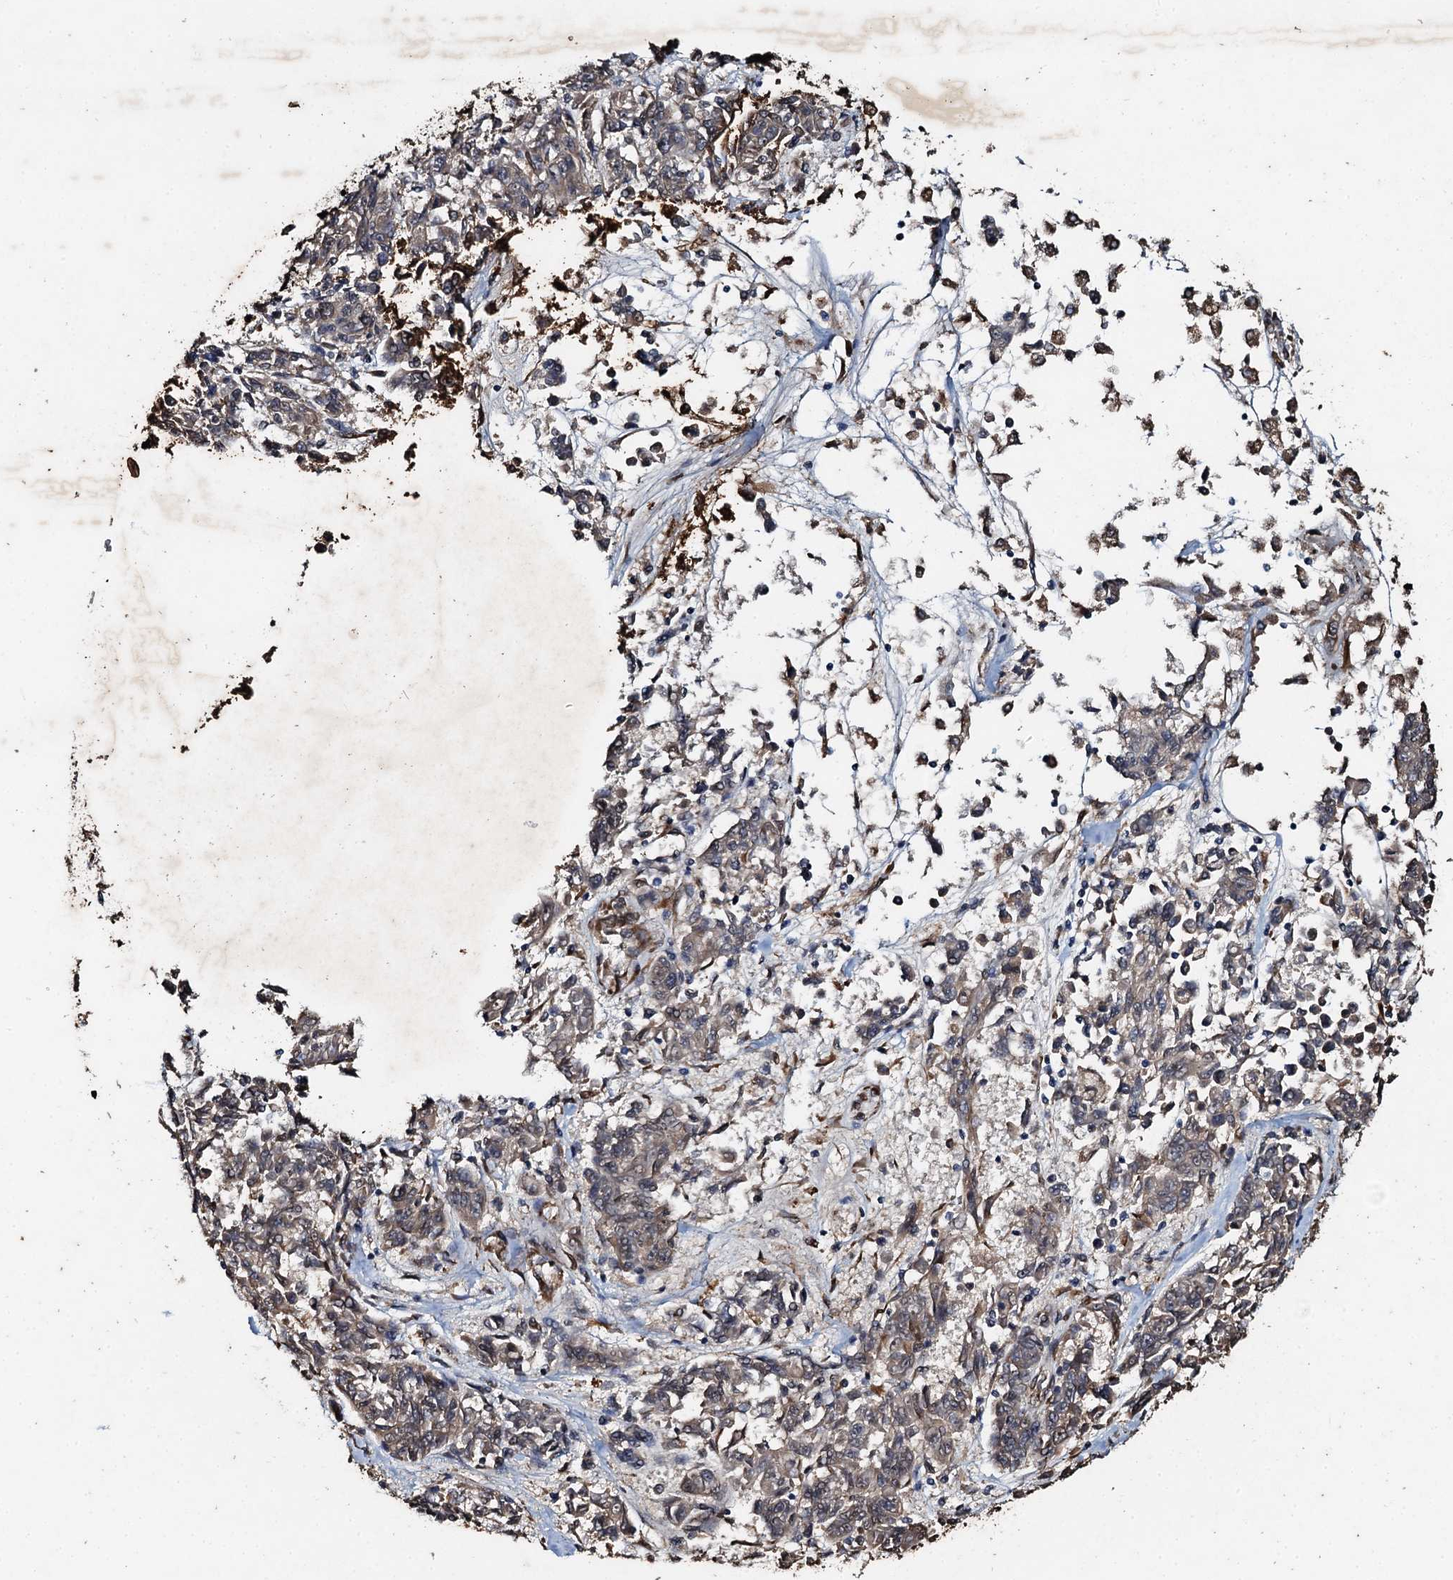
{"staining": {"intensity": "weak", "quantity": ">75%", "location": "cytoplasmic/membranous"}, "tissue": "melanoma", "cell_type": "Tumor cells", "image_type": "cancer", "snomed": [{"axis": "morphology", "description": "Malignant melanoma, NOS"}, {"axis": "topography", "description": "Skin"}], "caption": "Protein analysis of melanoma tissue reveals weak cytoplasmic/membranous staining in approximately >75% of tumor cells.", "gene": "ADAMTS10", "patient": {"sex": "male", "age": 53}}